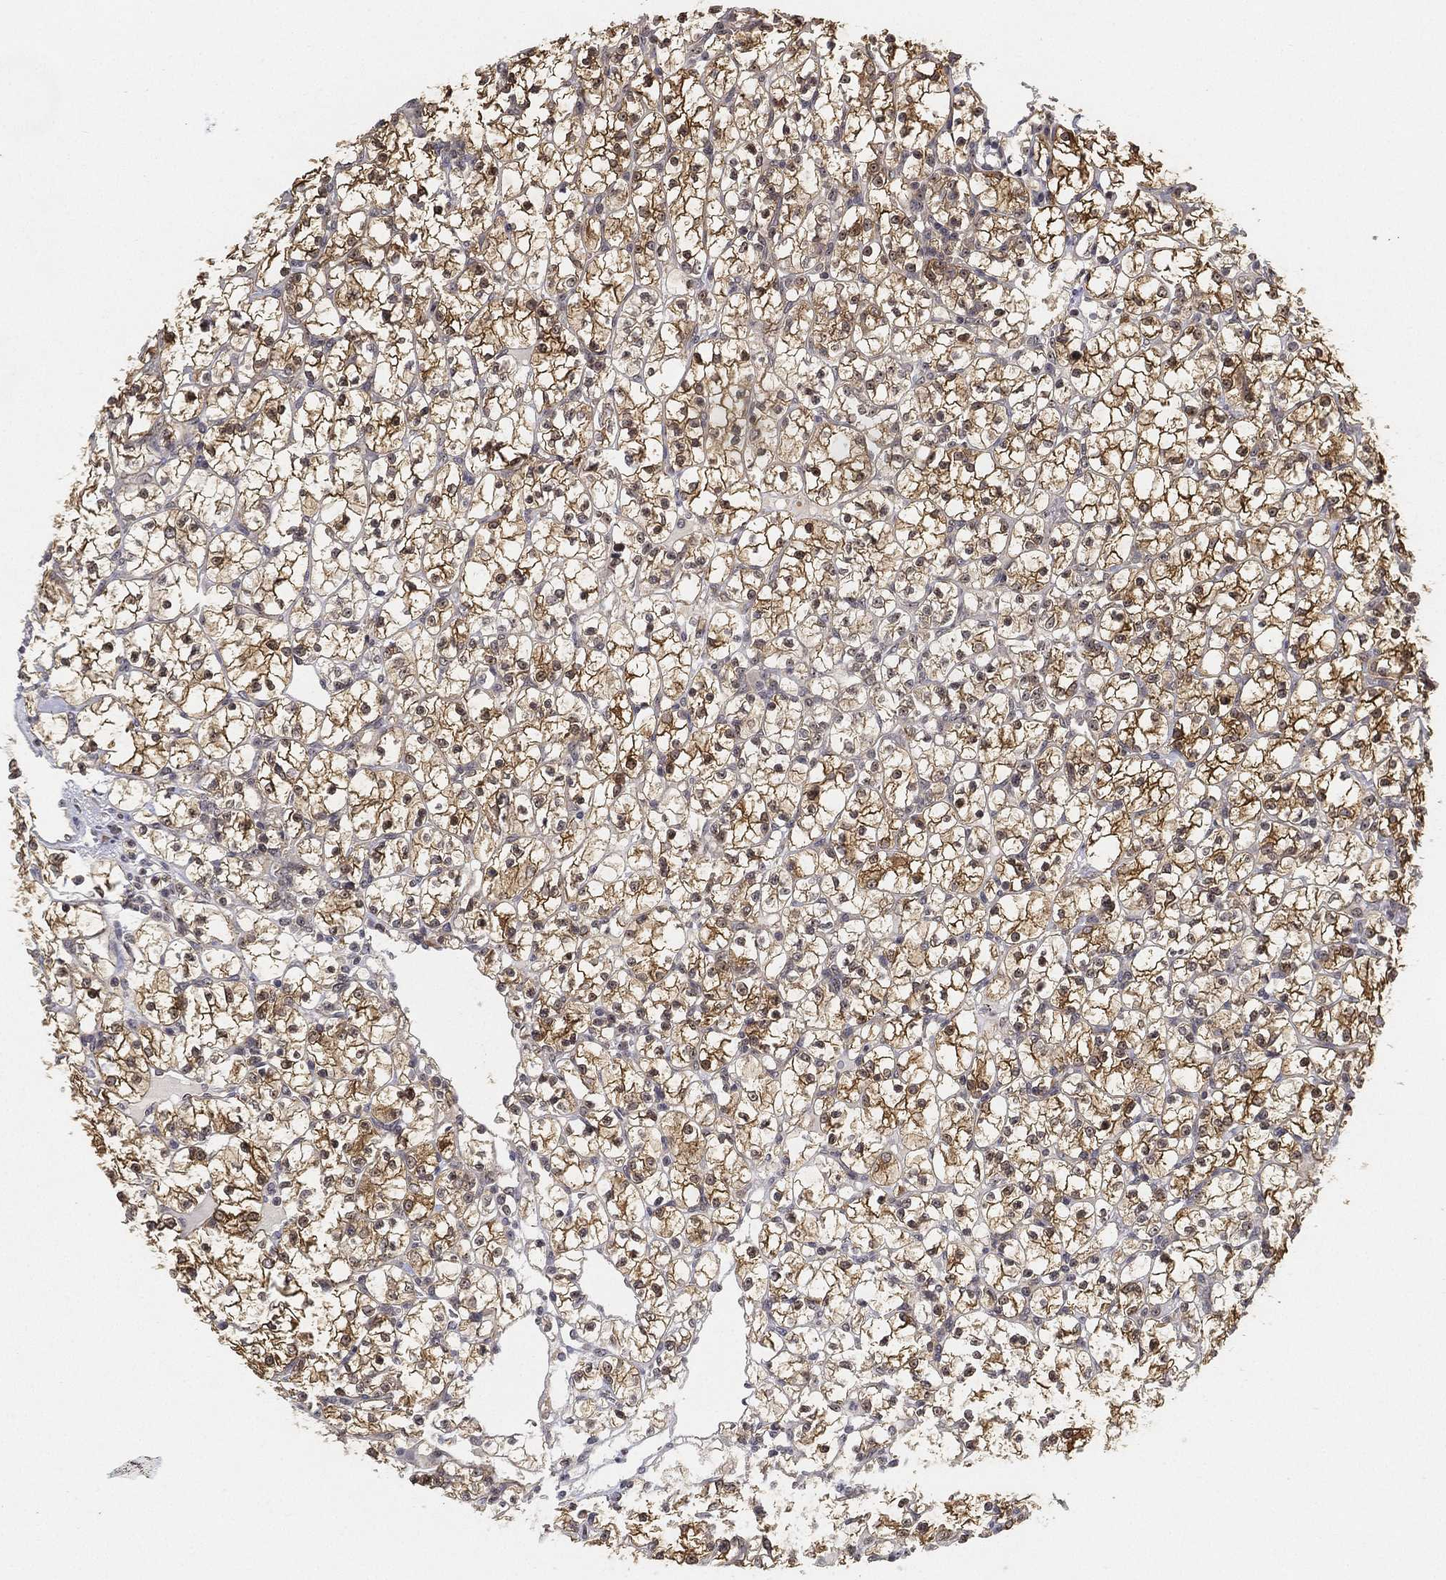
{"staining": {"intensity": "strong", "quantity": "25%-75%", "location": "cytoplasmic/membranous"}, "tissue": "renal cancer", "cell_type": "Tumor cells", "image_type": "cancer", "snomed": [{"axis": "morphology", "description": "Adenocarcinoma, NOS"}, {"axis": "topography", "description": "Kidney"}], "caption": "An immunohistochemistry (IHC) photomicrograph of tumor tissue is shown. Protein staining in brown shows strong cytoplasmic/membranous positivity in renal cancer (adenocarcinoma) within tumor cells.", "gene": "PPP1R16B", "patient": {"sex": "female", "age": 89}}